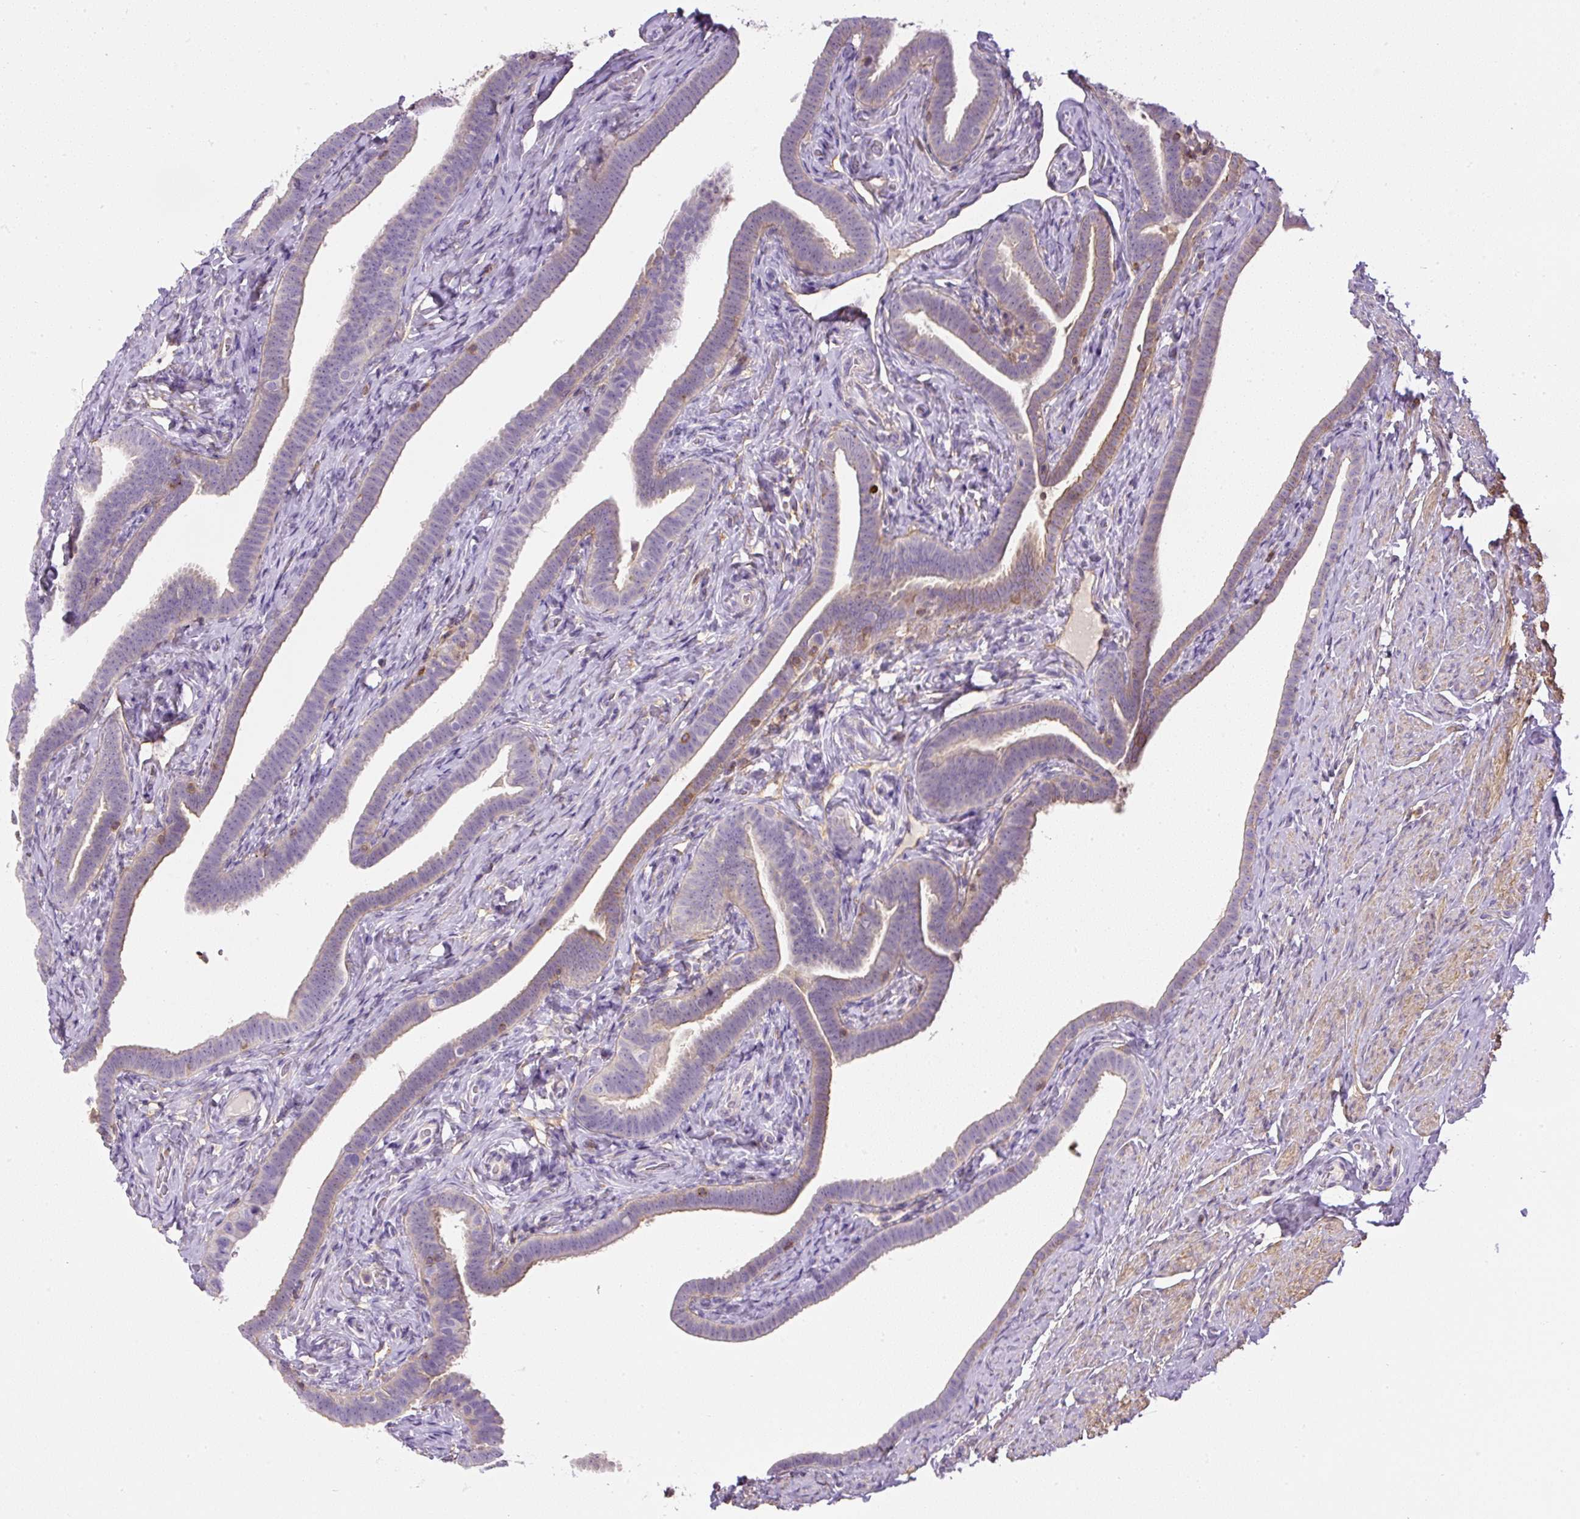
{"staining": {"intensity": "weak", "quantity": "25%-75%", "location": "cytoplasmic/membranous"}, "tissue": "fallopian tube", "cell_type": "Glandular cells", "image_type": "normal", "snomed": [{"axis": "morphology", "description": "Normal tissue, NOS"}, {"axis": "topography", "description": "Fallopian tube"}], "caption": "A low amount of weak cytoplasmic/membranous positivity is present in approximately 25%-75% of glandular cells in normal fallopian tube. (Brightfield microscopy of DAB IHC at high magnification).", "gene": "PIP5KL1", "patient": {"sex": "female", "age": 69}}